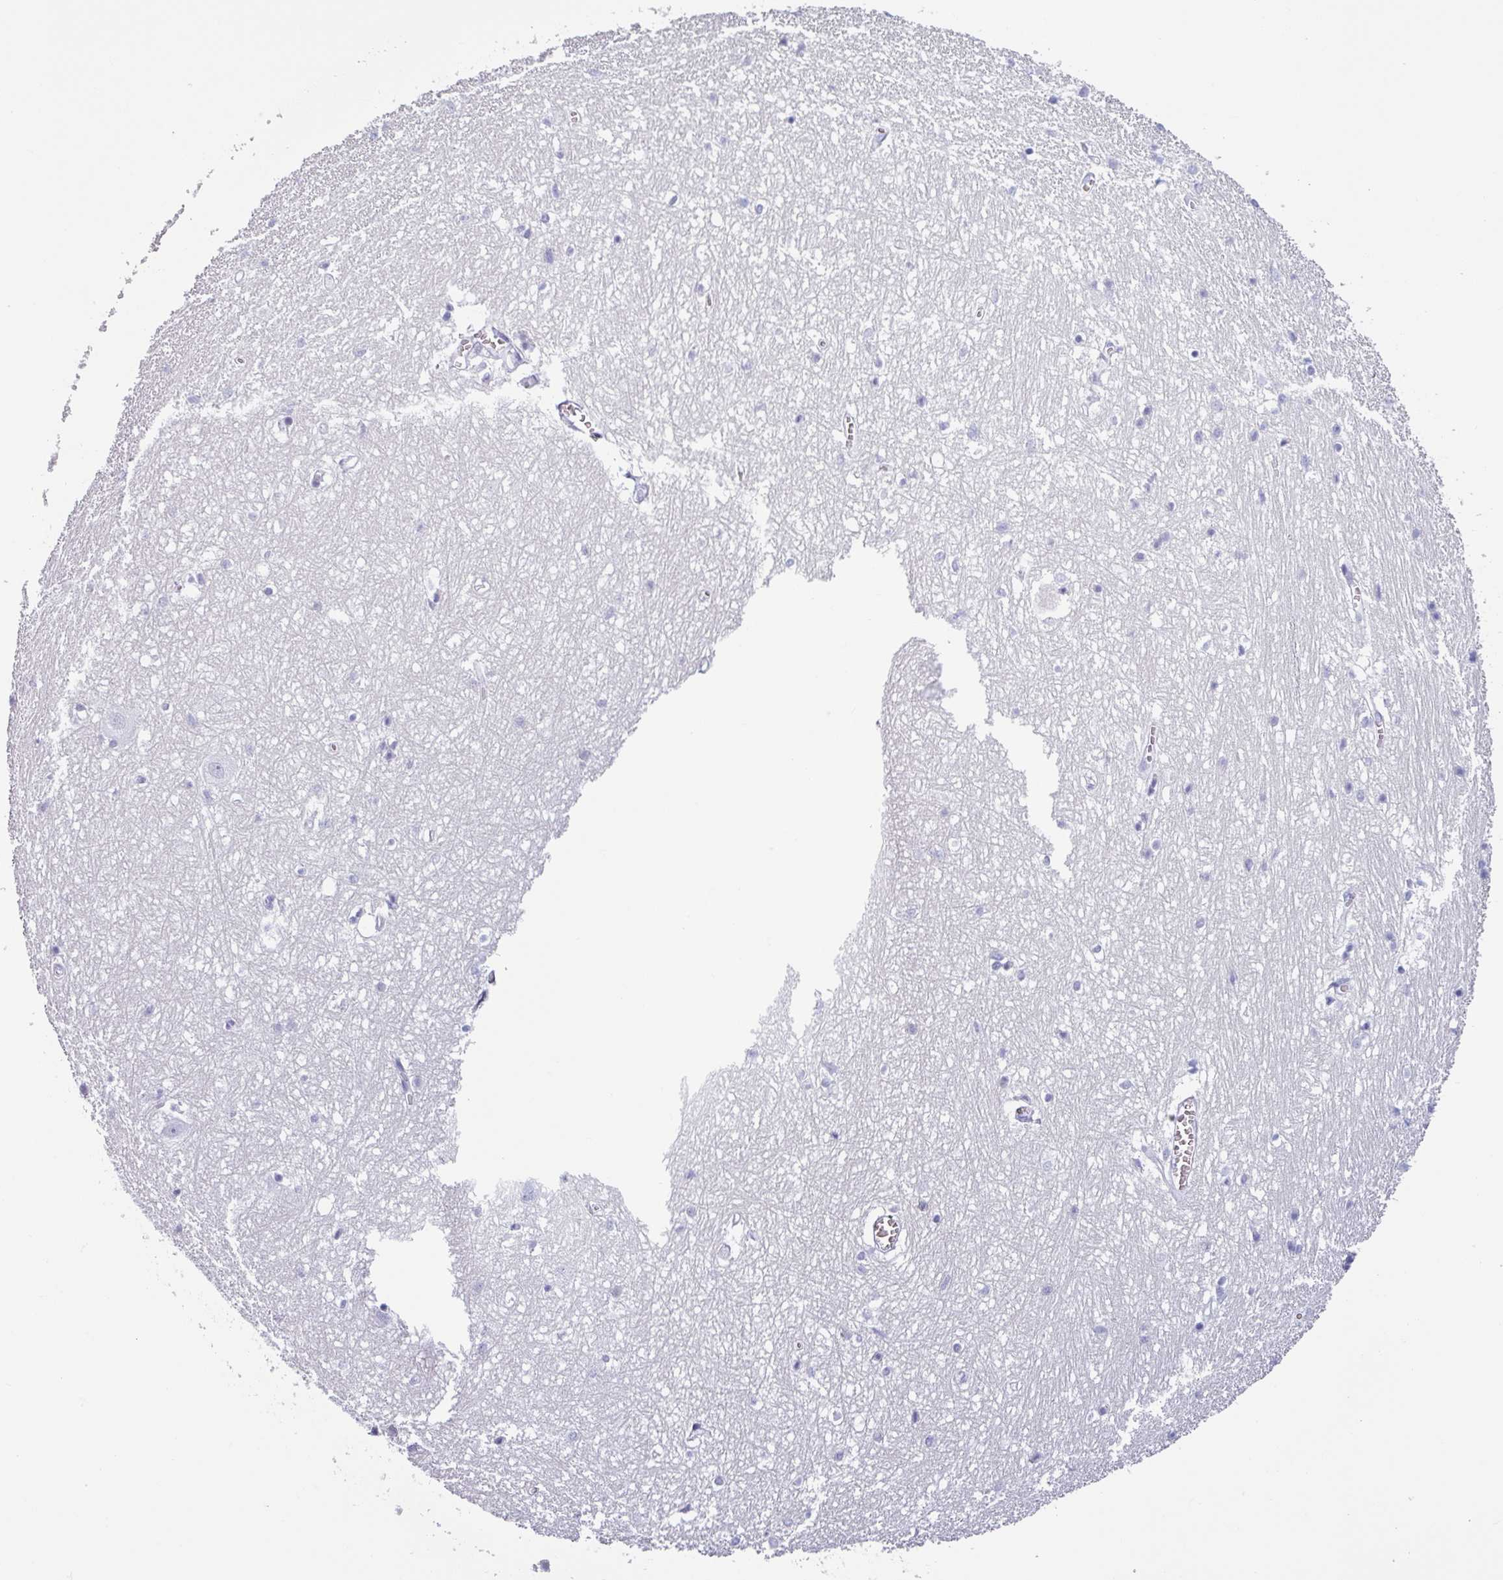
{"staining": {"intensity": "negative", "quantity": "none", "location": "none"}, "tissue": "hippocampus", "cell_type": "Glial cells", "image_type": "normal", "snomed": [{"axis": "morphology", "description": "Normal tissue, NOS"}, {"axis": "topography", "description": "Hippocampus"}], "caption": "Benign hippocampus was stained to show a protein in brown. There is no significant expression in glial cells.", "gene": "CRYBB2", "patient": {"sex": "female", "age": 64}}